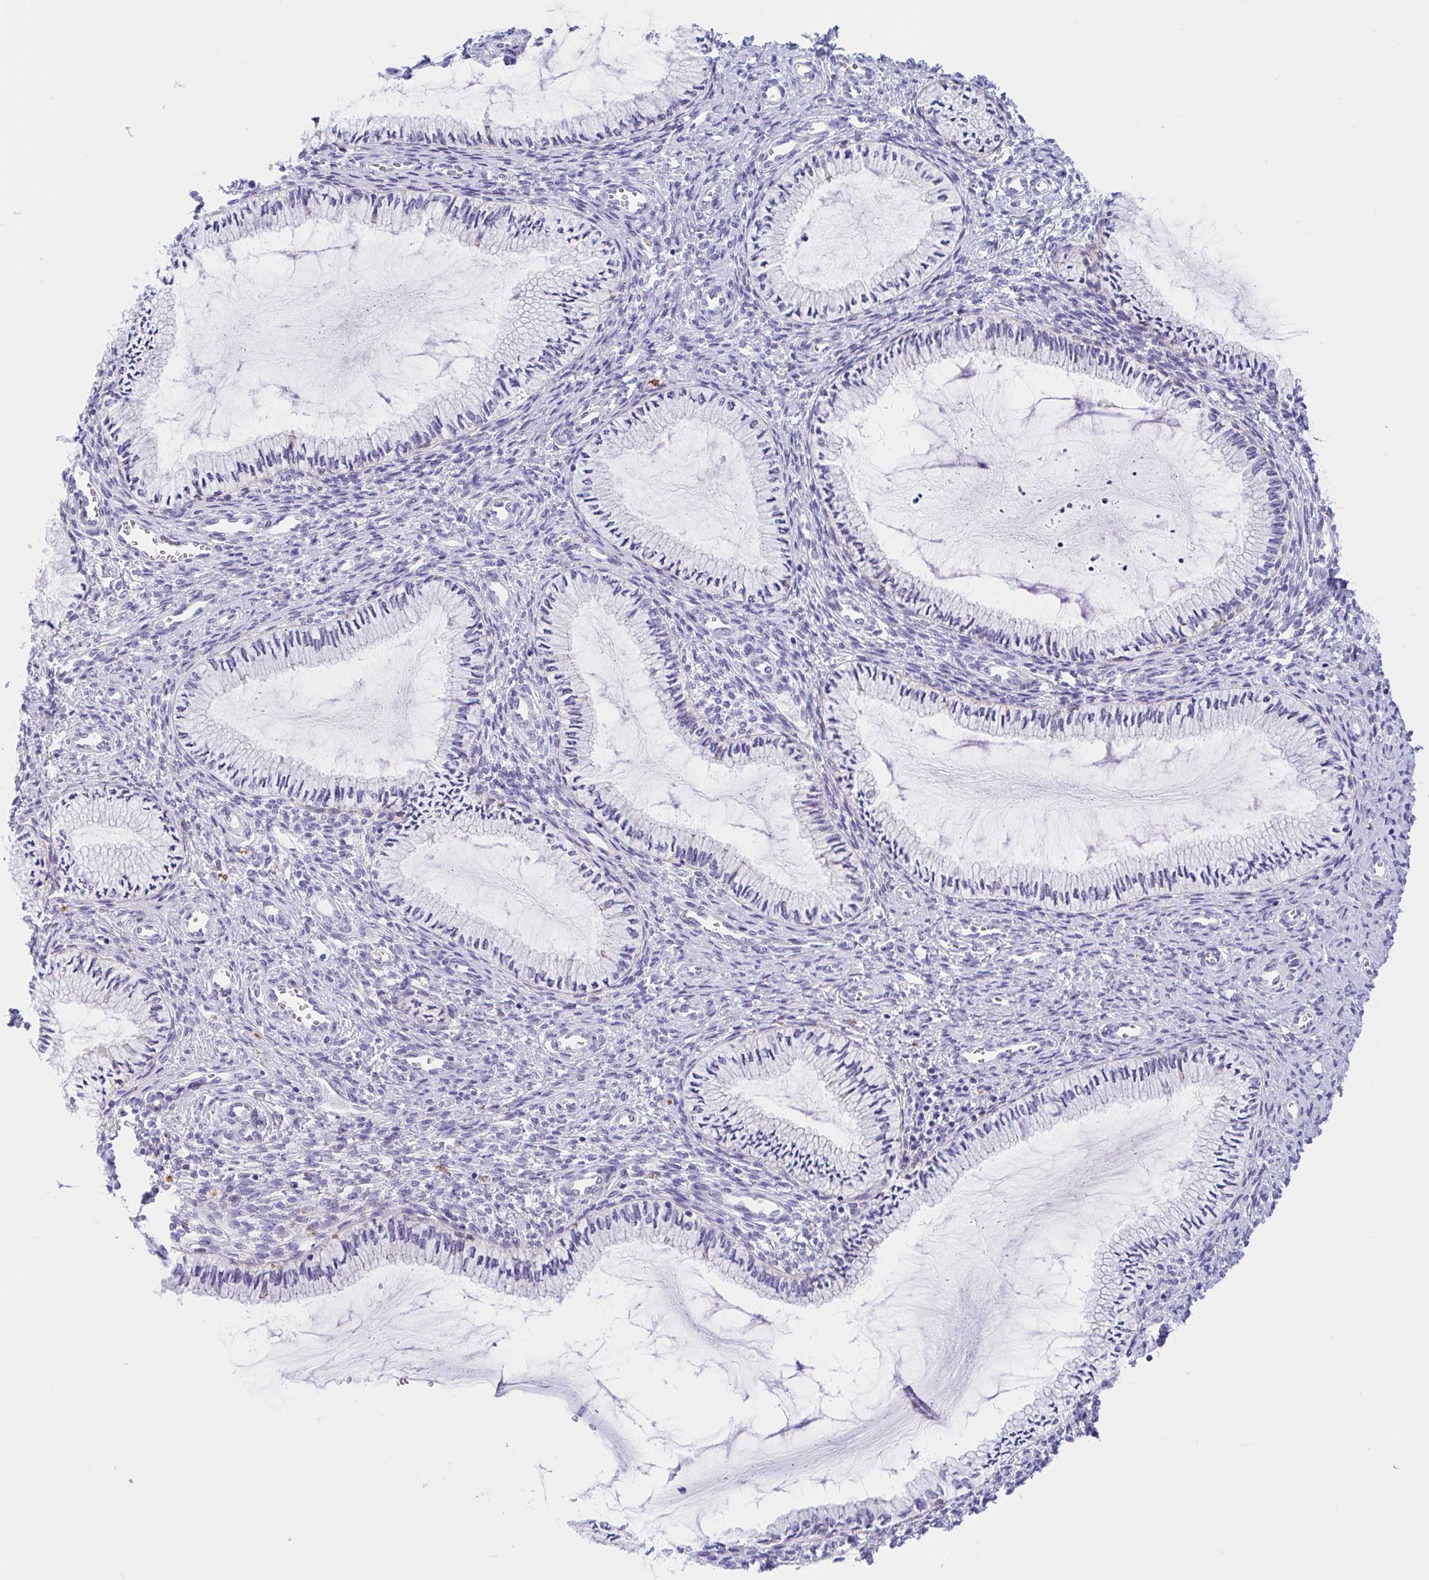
{"staining": {"intensity": "negative", "quantity": "none", "location": "none"}, "tissue": "cervix", "cell_type": "Glandular cells", "image_type": "normal", "snomed": [{"axis": "morphology", "description": "Normal tissue, NOS"}, {"axis": "topography", "description": "Cervix"}], "caption": "High power microscopy photomicrograph of an immunohistochemistry (IHC) histopathology image of unremarkable cervix, revealing no significant expression in glandular cells. (Immunohistochemistry, brightfield microscopy, high magnification).", "gene": "TMEM86A", "patient": {"sex": "female", "age": 24}}